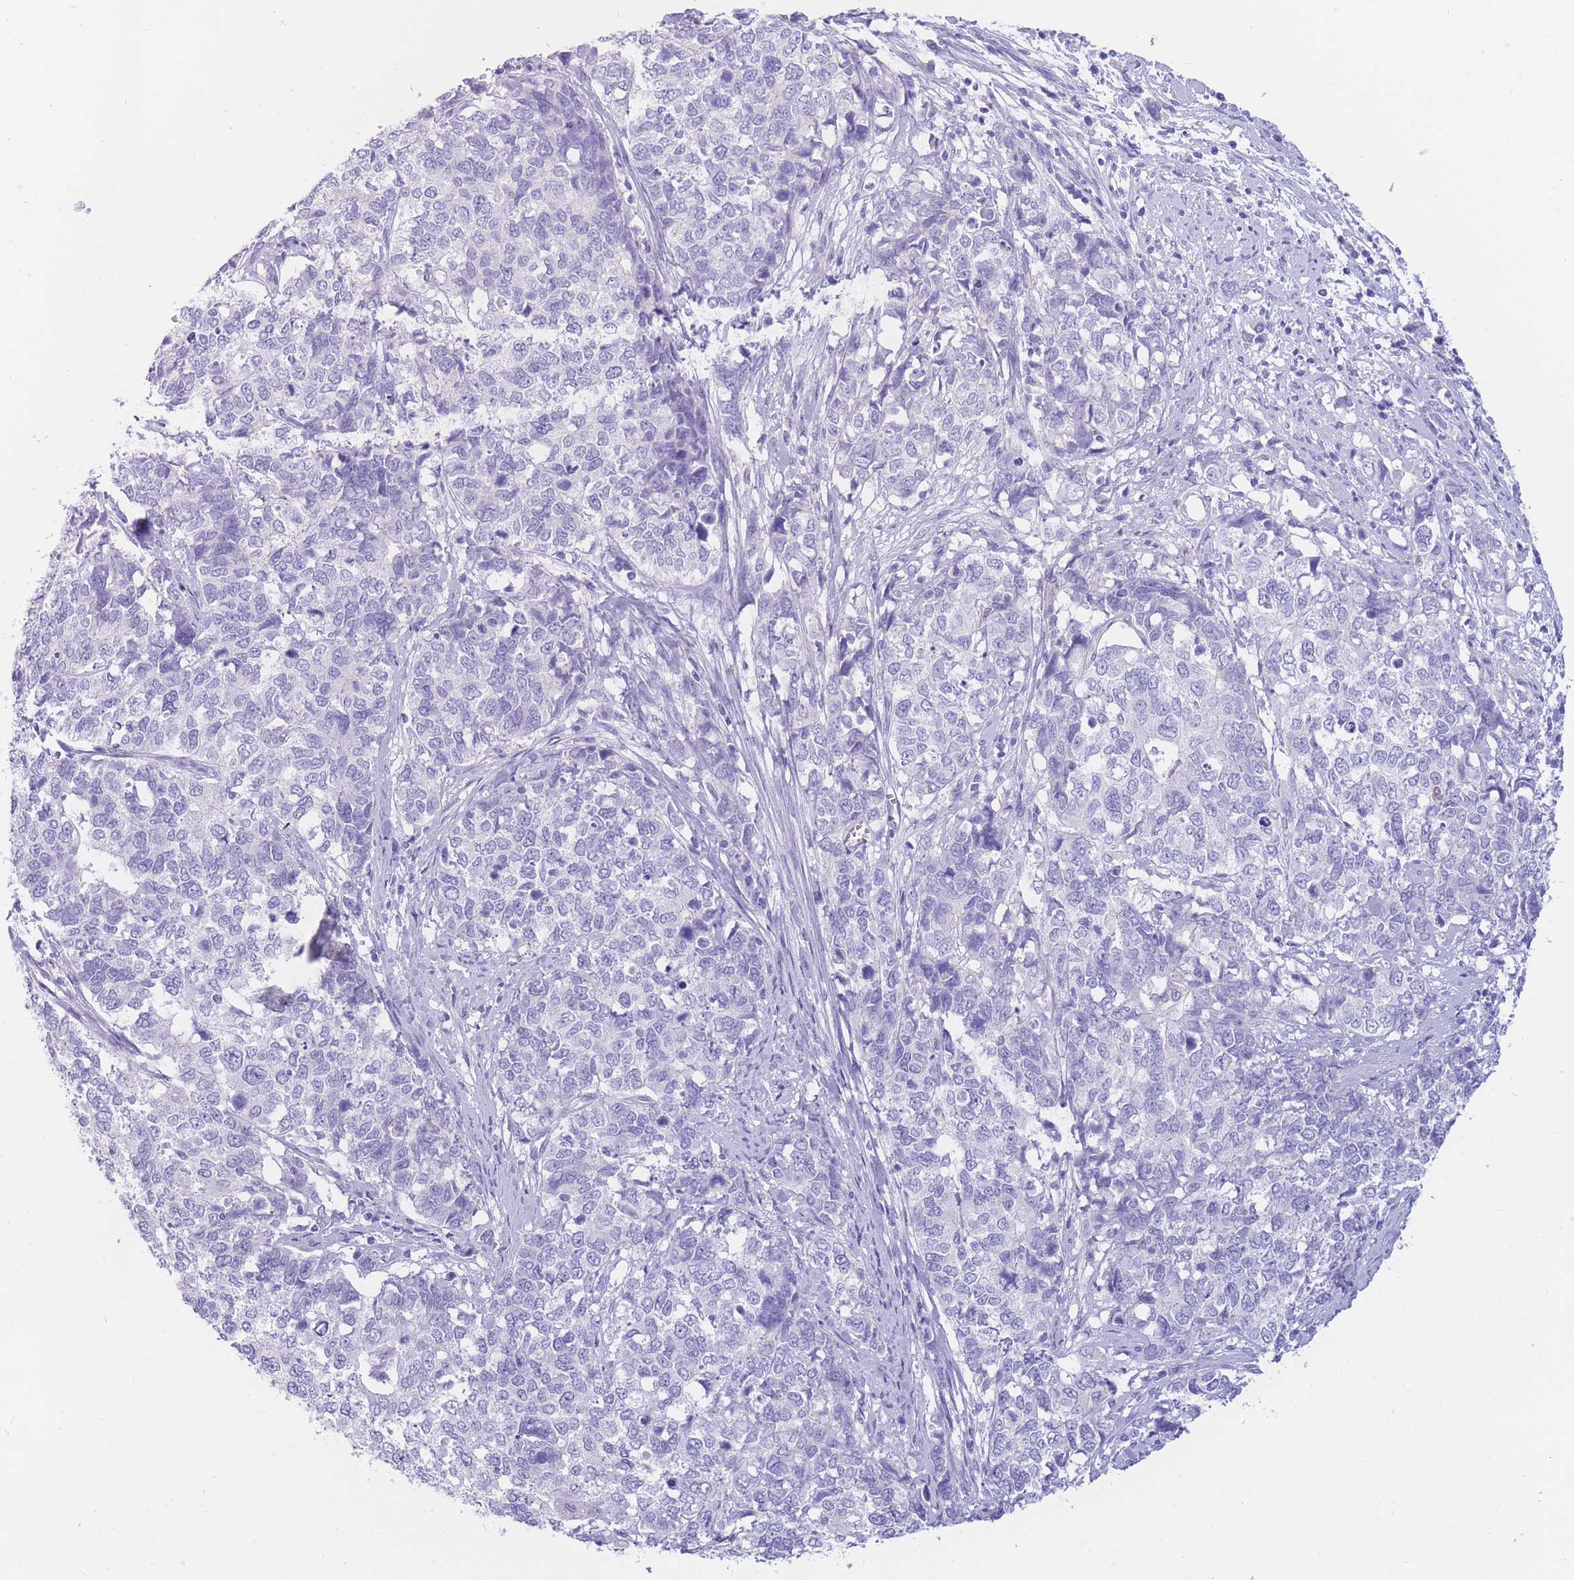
{"staining": {"intensity": "negative", "quantity": "none", "location": "none"}, "tissue": "cervical cancer", "cell_type": "Tumor cells", "image_type": "cancer", "snomed": [{"axis": "morphology", "description": "Squamous cell carcinoma, NOS"}, {"axis": "topography", "description": "Cervix"}], "caption": "DAB (3,3'-diaminobenzidine) immunohistochemical staining of cervical cancer (squamous cell carcinoma) displays no significant positivity in tumor cells.", "gene": "SULT1A1", "patient": {"sex": "female", "age": 63}}